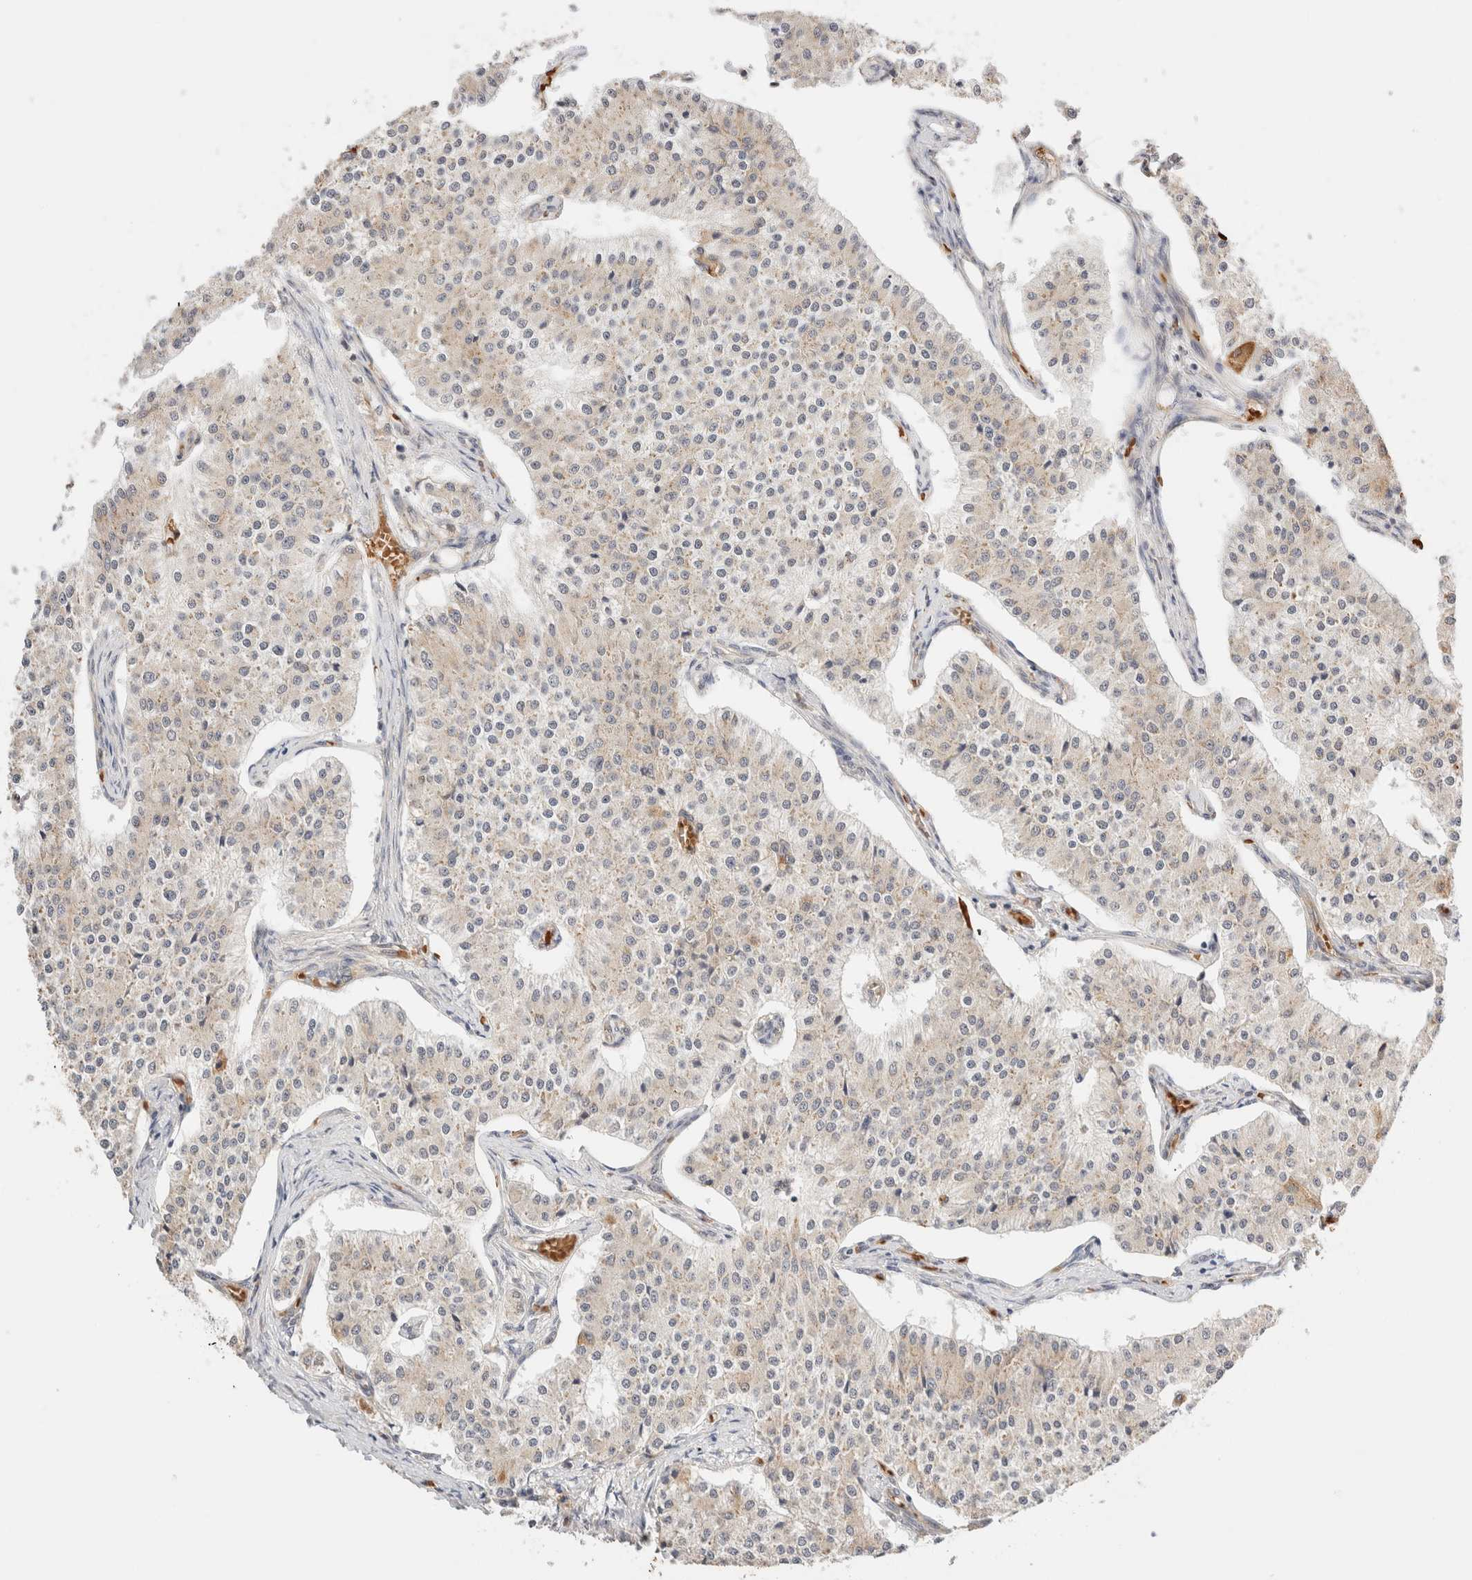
{"staining": {"intensity": "moderate", "quantity": "<25%", "location": "cytoplasmic/membranous"}, "tissue": "carcinoid", "cell_type": "Tumor cells", "image_type": "cancer", "snomed": [{"axis": "morphology", "description": "Carcinoid, malignant, NOS"}, {"axis": "topography", "description": "Colon"}], "caption": "The immunohistochemical stain labels moderate cytoplasmic/membranous positivity in tumor cells of carcinoid (malignant) tissue.", "gene": "SYVN1", "patient": {"sex": "female", "age": 52}}